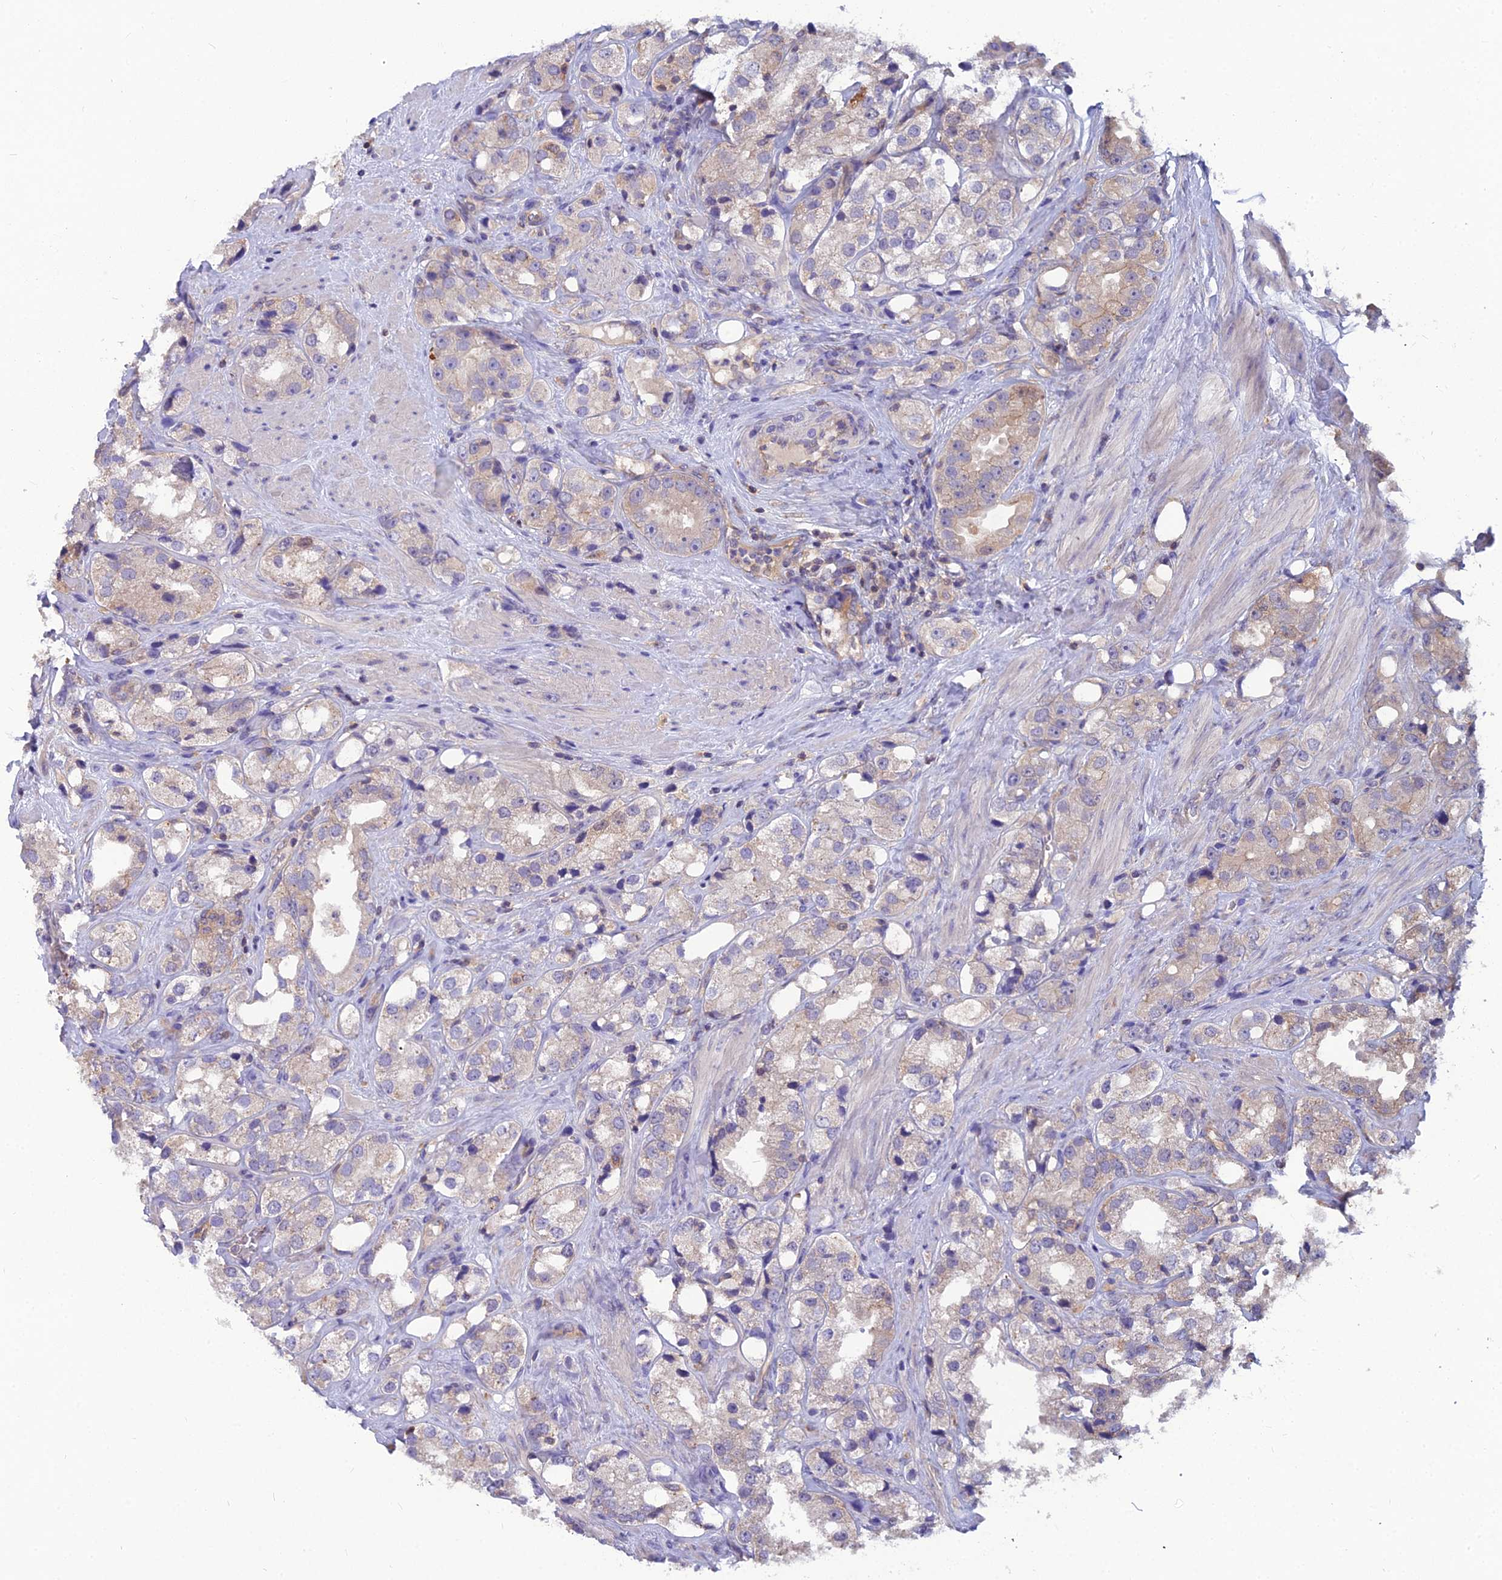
{"staining": {"intensity": "weak", "quantity": "<25%", "location": "cytoplasmic/membranous"}, "tissue": "prostate cancer", "cell_type": "Tumor cells", "image_type": "cancer", "snomed": [{"axis": "morphology", "description": "Adenocarcinoma, NOS"}, {"axis": "topography", "description": "Prostate"}], "caption": "IHC of adenocarcinoma (prostate) displays no positivity in tumor cells. Nuclei are stained in blue.", "gene": "MVD", "patient": {"sex": "male", "age": 79}}